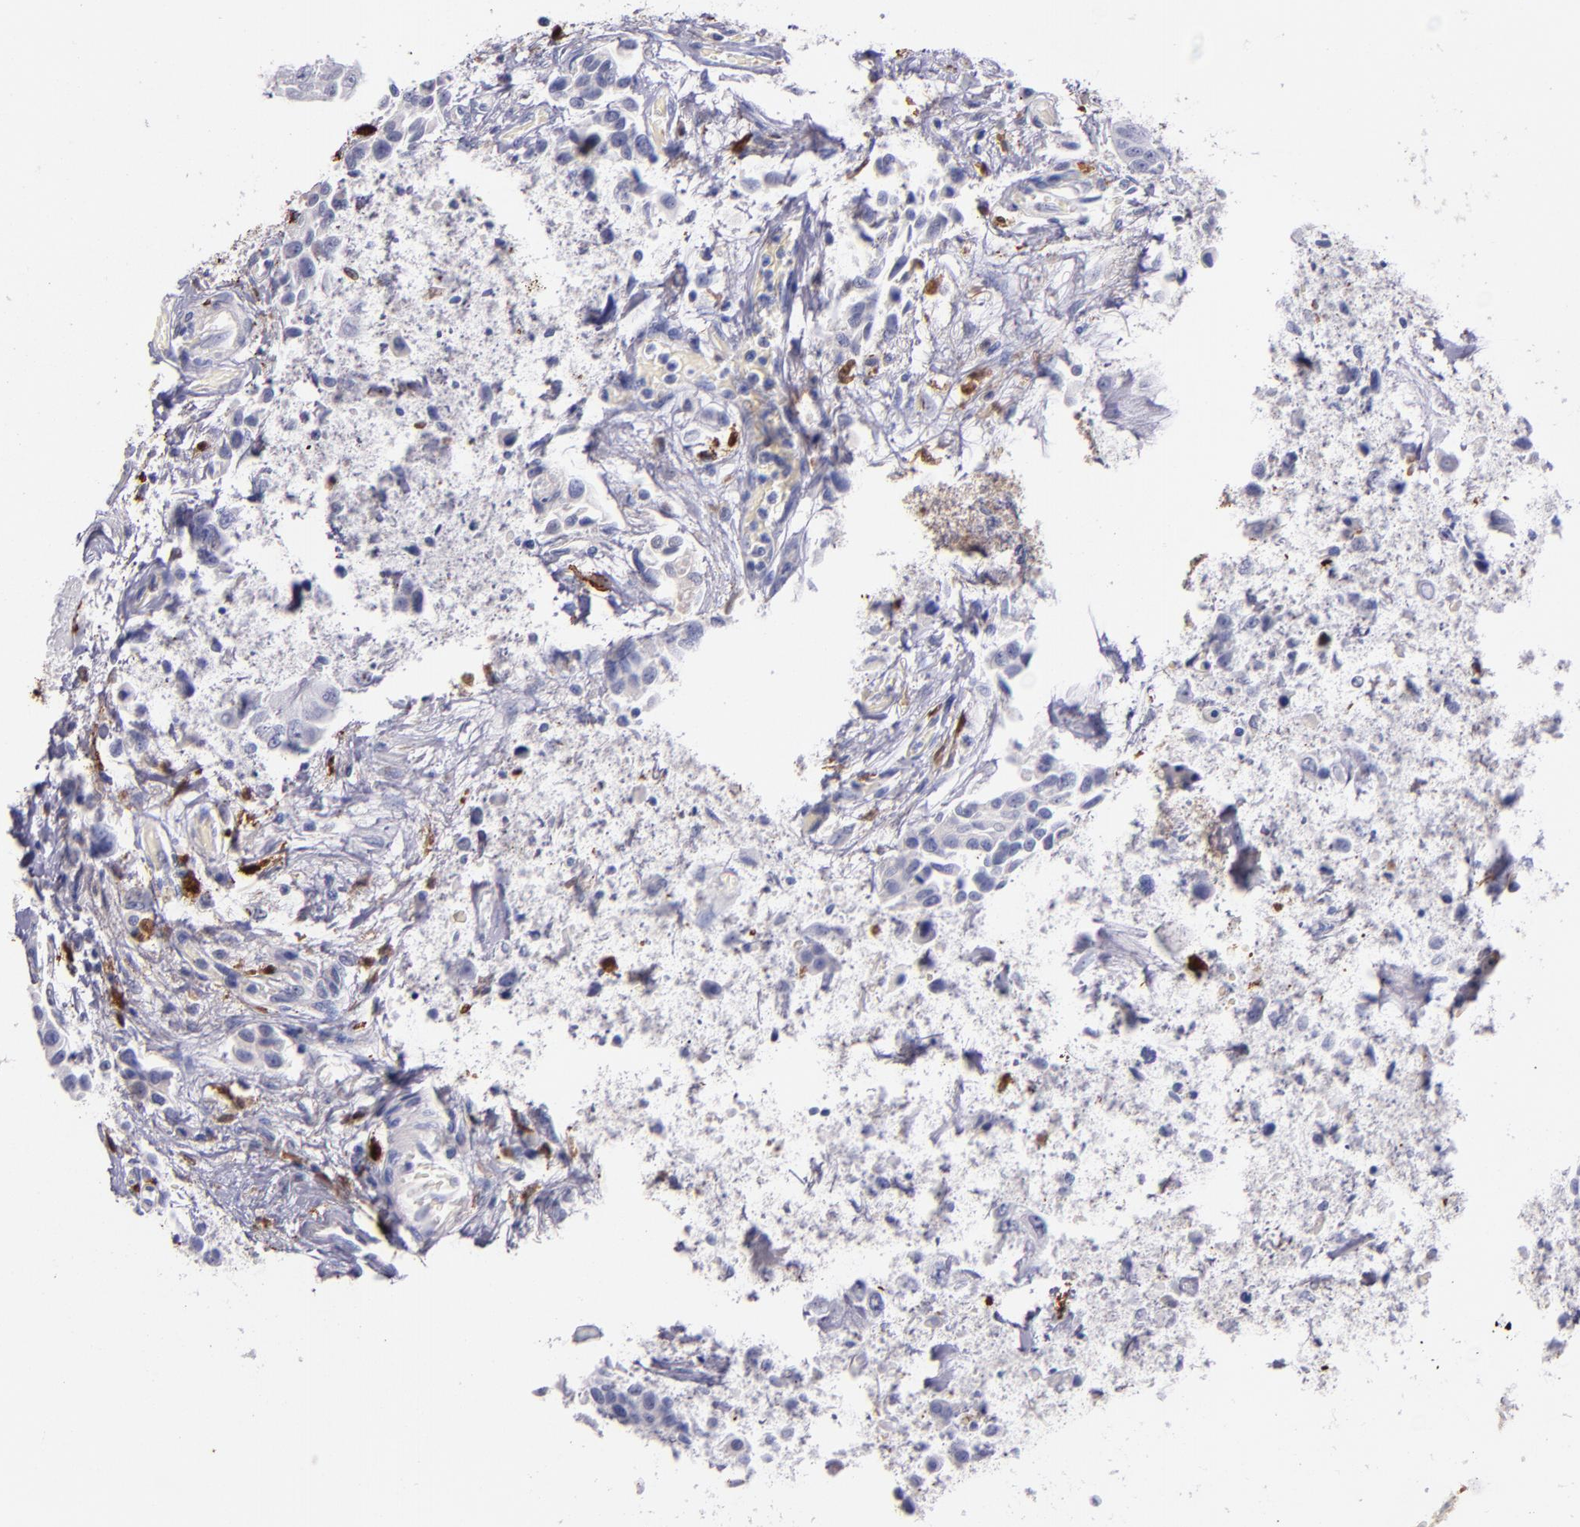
{"staining": {"intensity": "negative", "quantity": "none", "location": "none"}, "tissue": "urothelial cancer", "cell_type": "Tumor cells", "image_type": "cancer", "snomed": [{"axis": "morphology", "description": "Urothelial carcinoma, High grade"}, {"axis": "topography", "description": "Urinary bladder"}], "caption": "Immunohistochemistry micrograph of neoplastic tissue: human urothelial cancer stained with DAB (3,3'-diaminobenzidine) displays no significant protein positivity in tumor cells. (Stains: DAB IHC with hematoxylin counter stain, Microscopy: brightfield microscopy at high magnification).", "gene": "F13A1", "patient": {"sex": "male", "age": 74}}